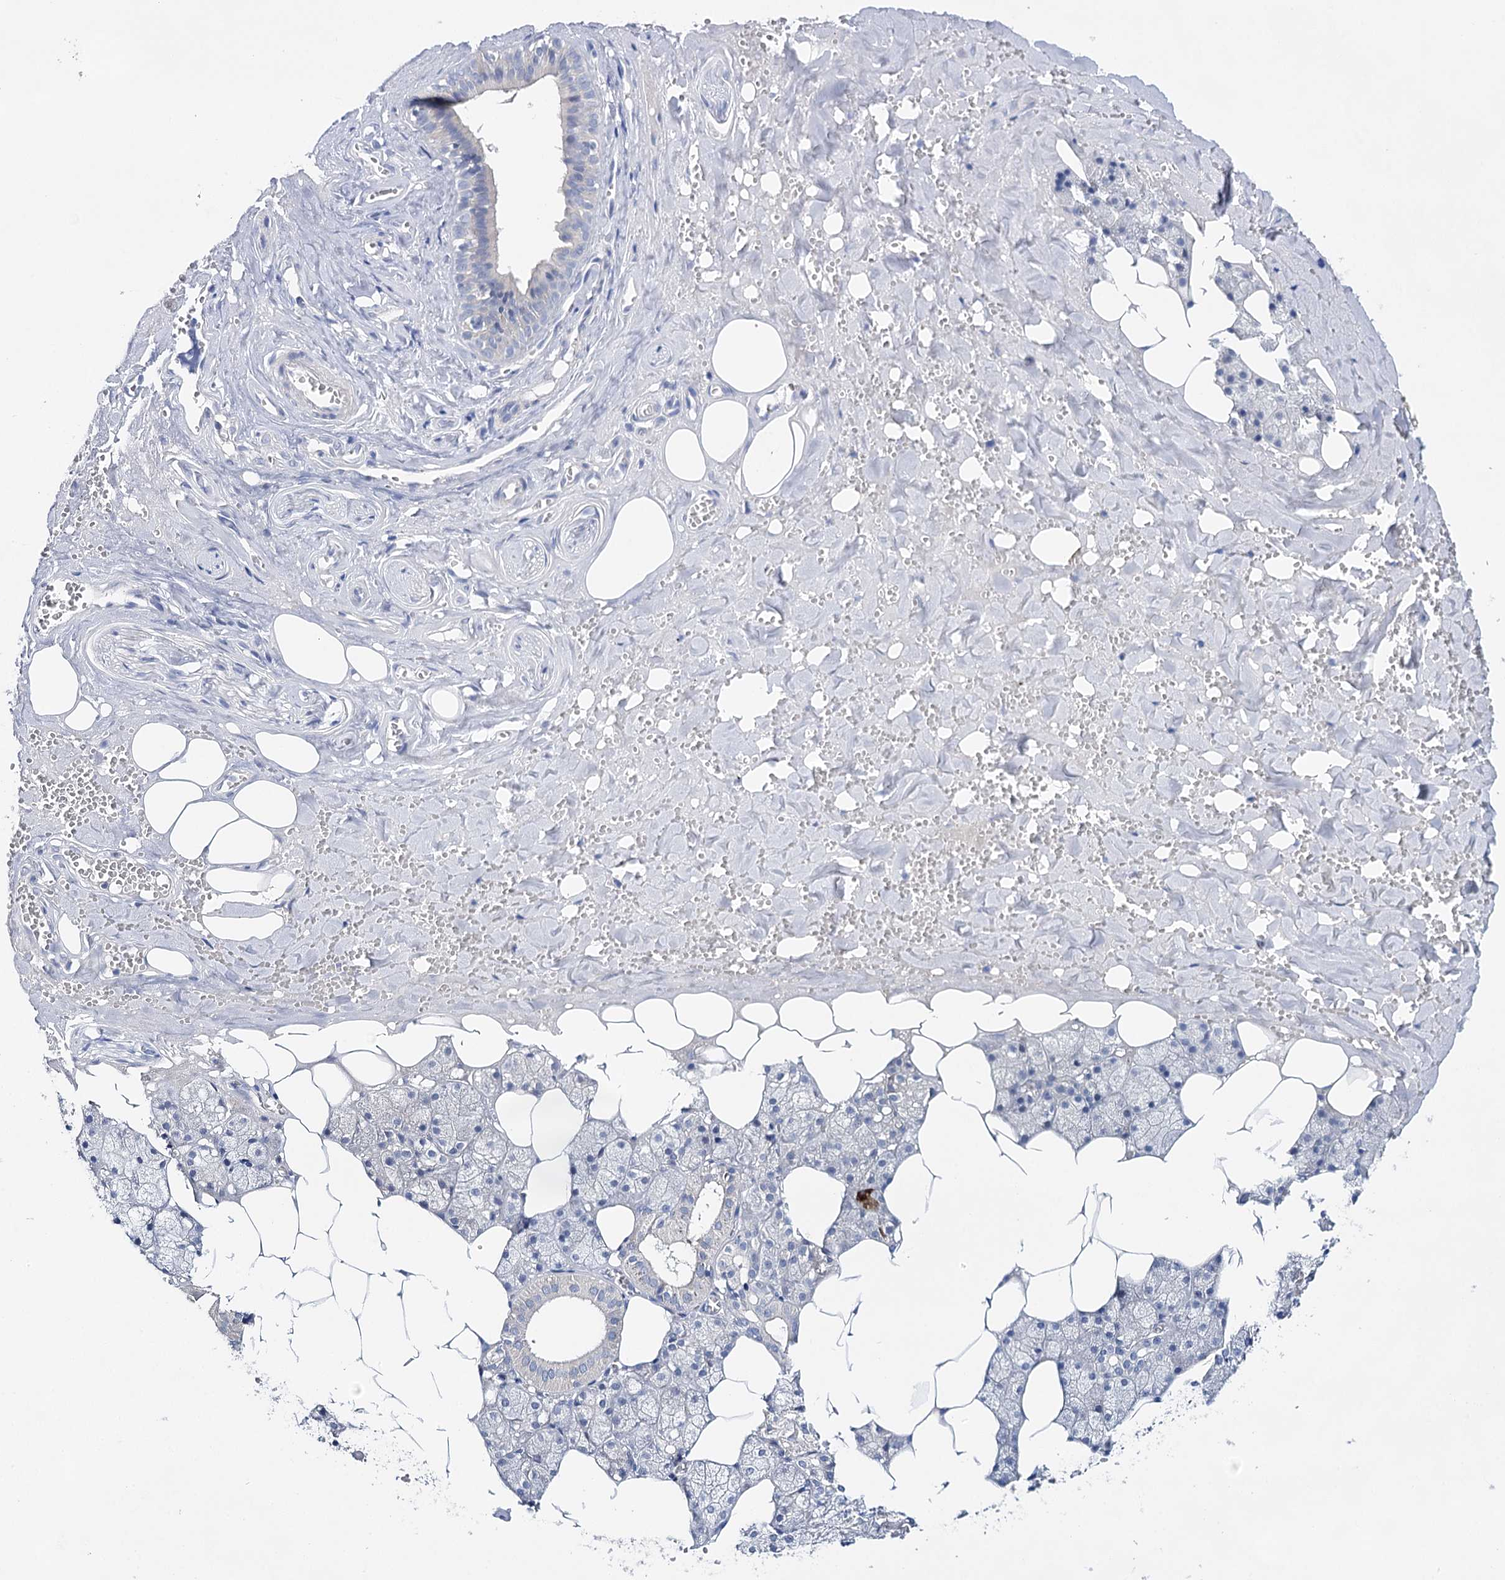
{"staining": {"intensity": "moderate", "quantity": "<25%", "location": "cytoplasmic/membranous"}, "tissue": "salivary gland", "cell_type": "Glandular cells", "image_type": "normal", "snomed": [{"axis": "morphology", "description": "Normal tissue, NOS"}, {"axis": "topography", "description": "Salivary gland"}], "caption": "Immunohistochemistry (IHC) photomicrograph of benign salivary gland: human salivary gland stained using immunohistochemistry (IHC) shows low levels of moderate protein expression localized specifically in the cytoplasmic/membranous of glandular cells, appearing as a cytoplasmic/membranous brown color.", "gene": "LALBA", "patient": {"sex": "male", "age": 62}}